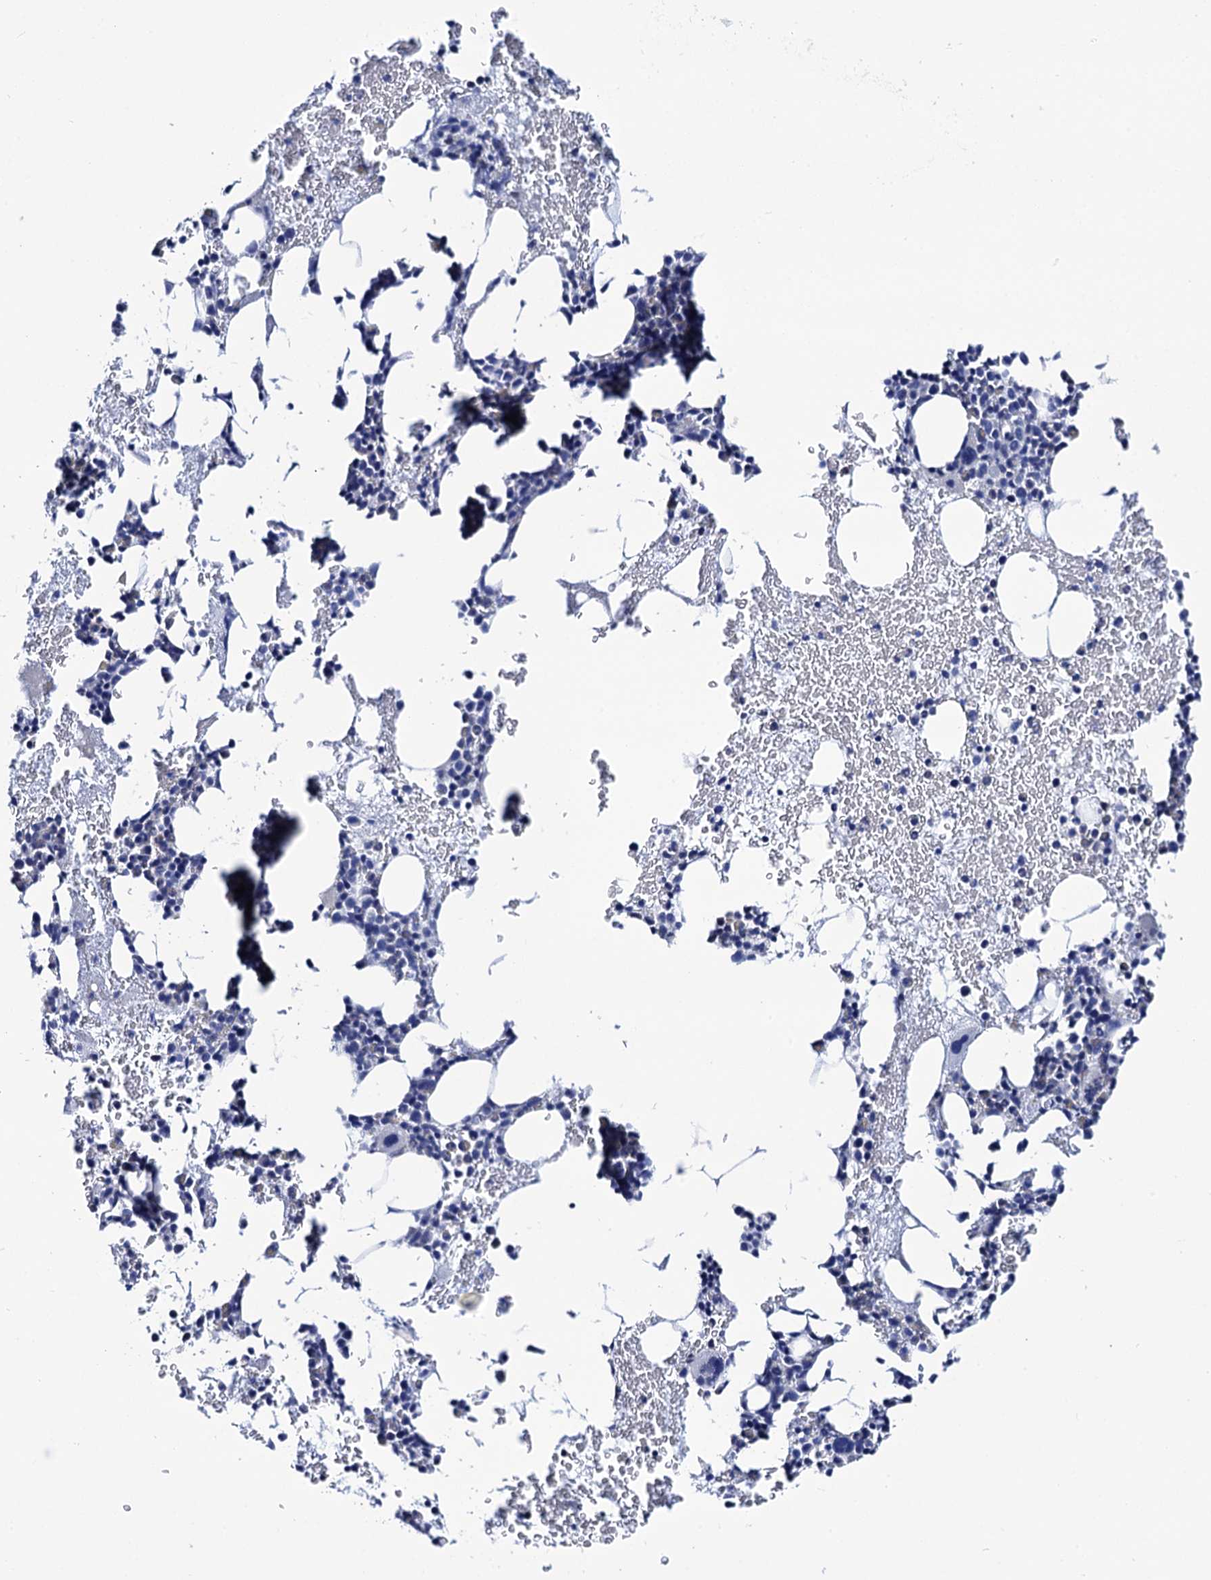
{"staining": {"intensity": "negative", "quantity": "none", "location": "none"}, "tissue": "bone marrow", "cell_type": "Hematopoietic cells", "image_type": "normal", "snomed": [{"axis": "morphology", "description": "Normal tissue, NOS"}, {"axis": "topography", "description": "Bone marrow"}], "caption": "Protein analysis of benign bone marrow demonstrates no significant positivity in hematopoietic cells.", "gene": "RAB3IP", "patient": {"sex": "female", "age": 37}}